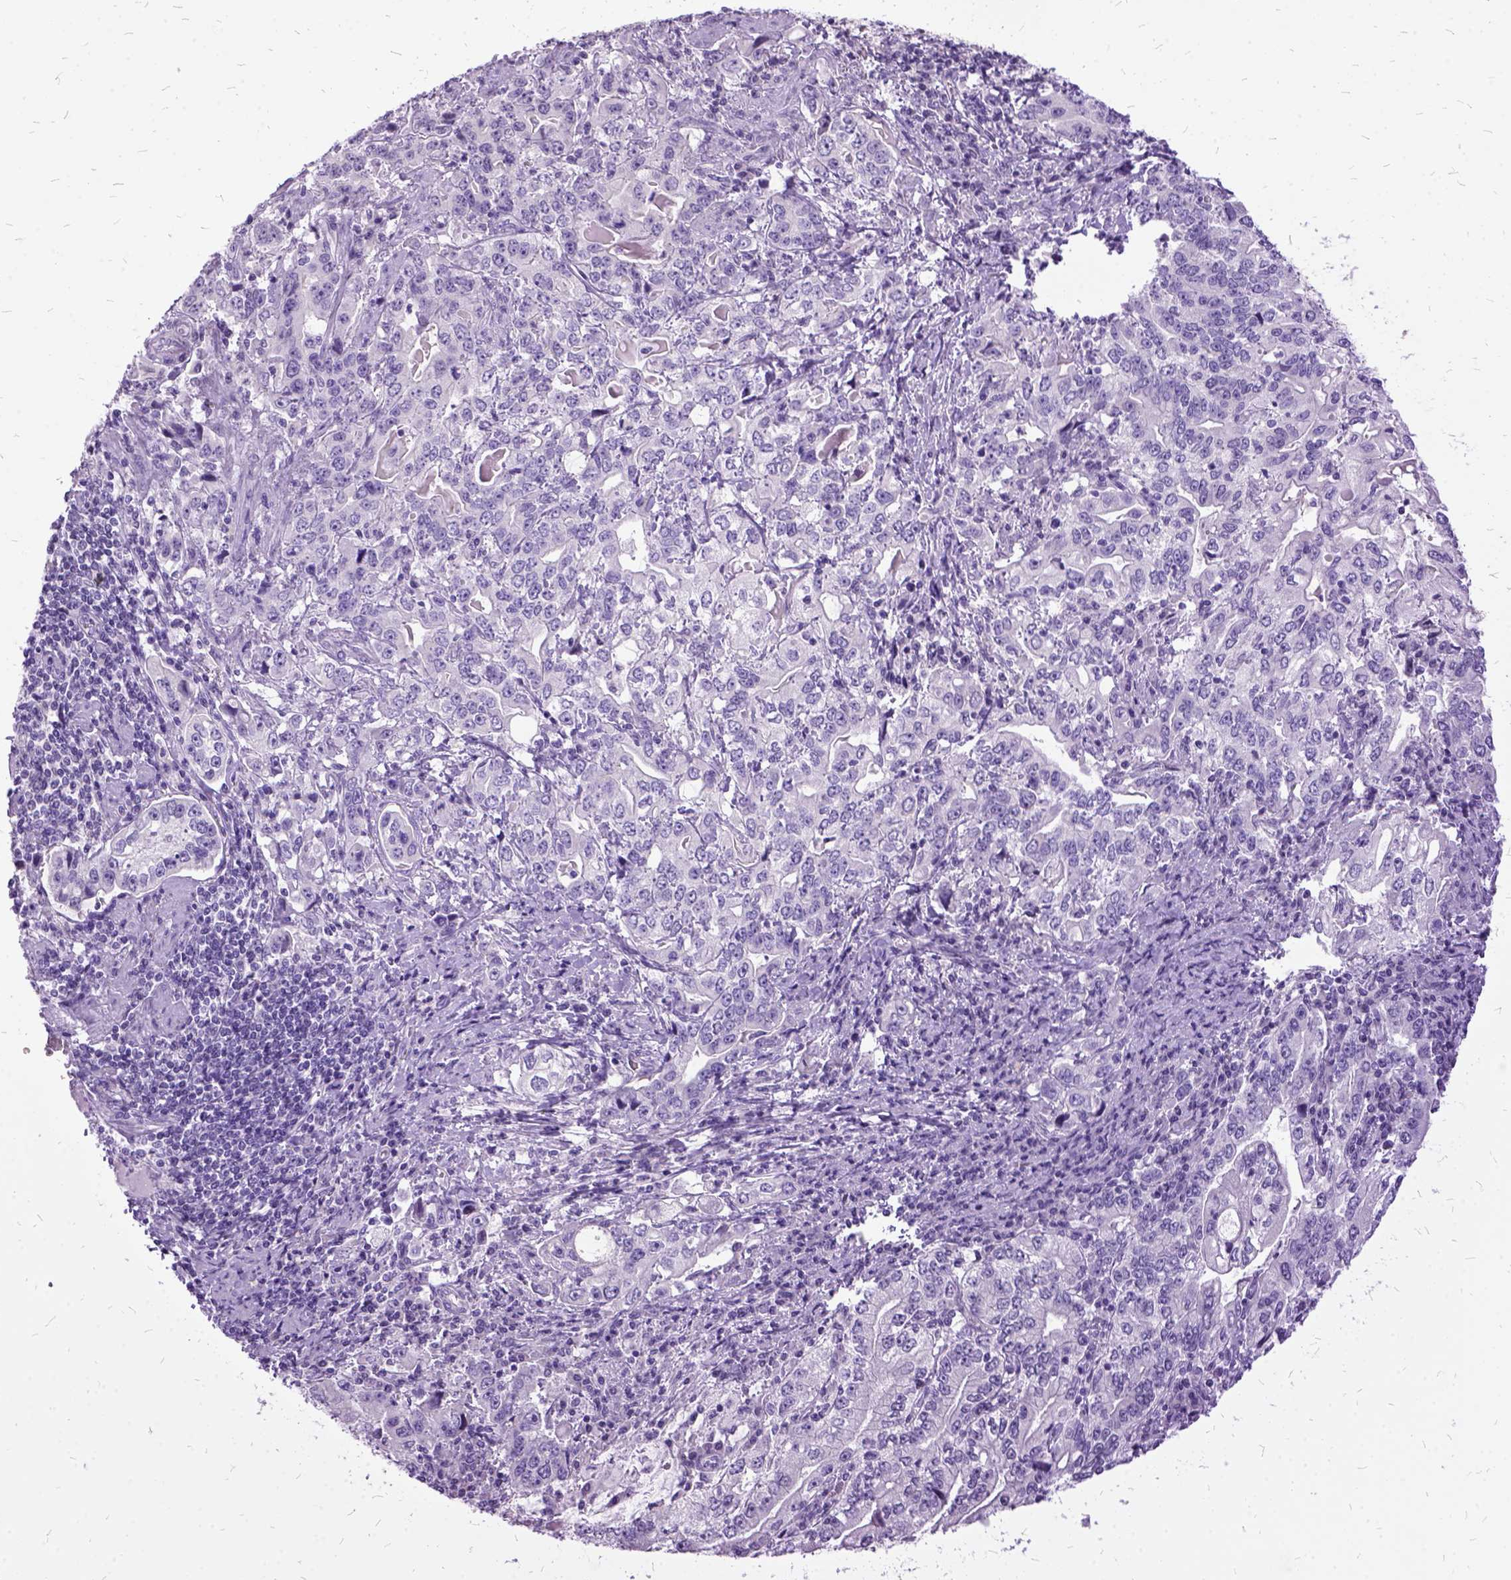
{"staining": {"intensity": "negative", "quantity": "none", "location": "none"}, "tissue": "stomach cancer", "cell_type": "Tumor cells", "image_type": "cancer", "snomed": [{"axis": "morphology", "description": "Adenocarcinoma, NOS"}, {"axis": "topography", "description": "Stomach, lower"}], "caption": "The photomicrograph shows no staining of tumor cells in adenocarcinoma (stomach). The staining was performed using DAB to visualize the protein expression in brown, while the nuclei were stained in blue with hematoxylin (Magnification: 20x).", "gene": "MME", "patient": {"sex": "female", "age": 72}}